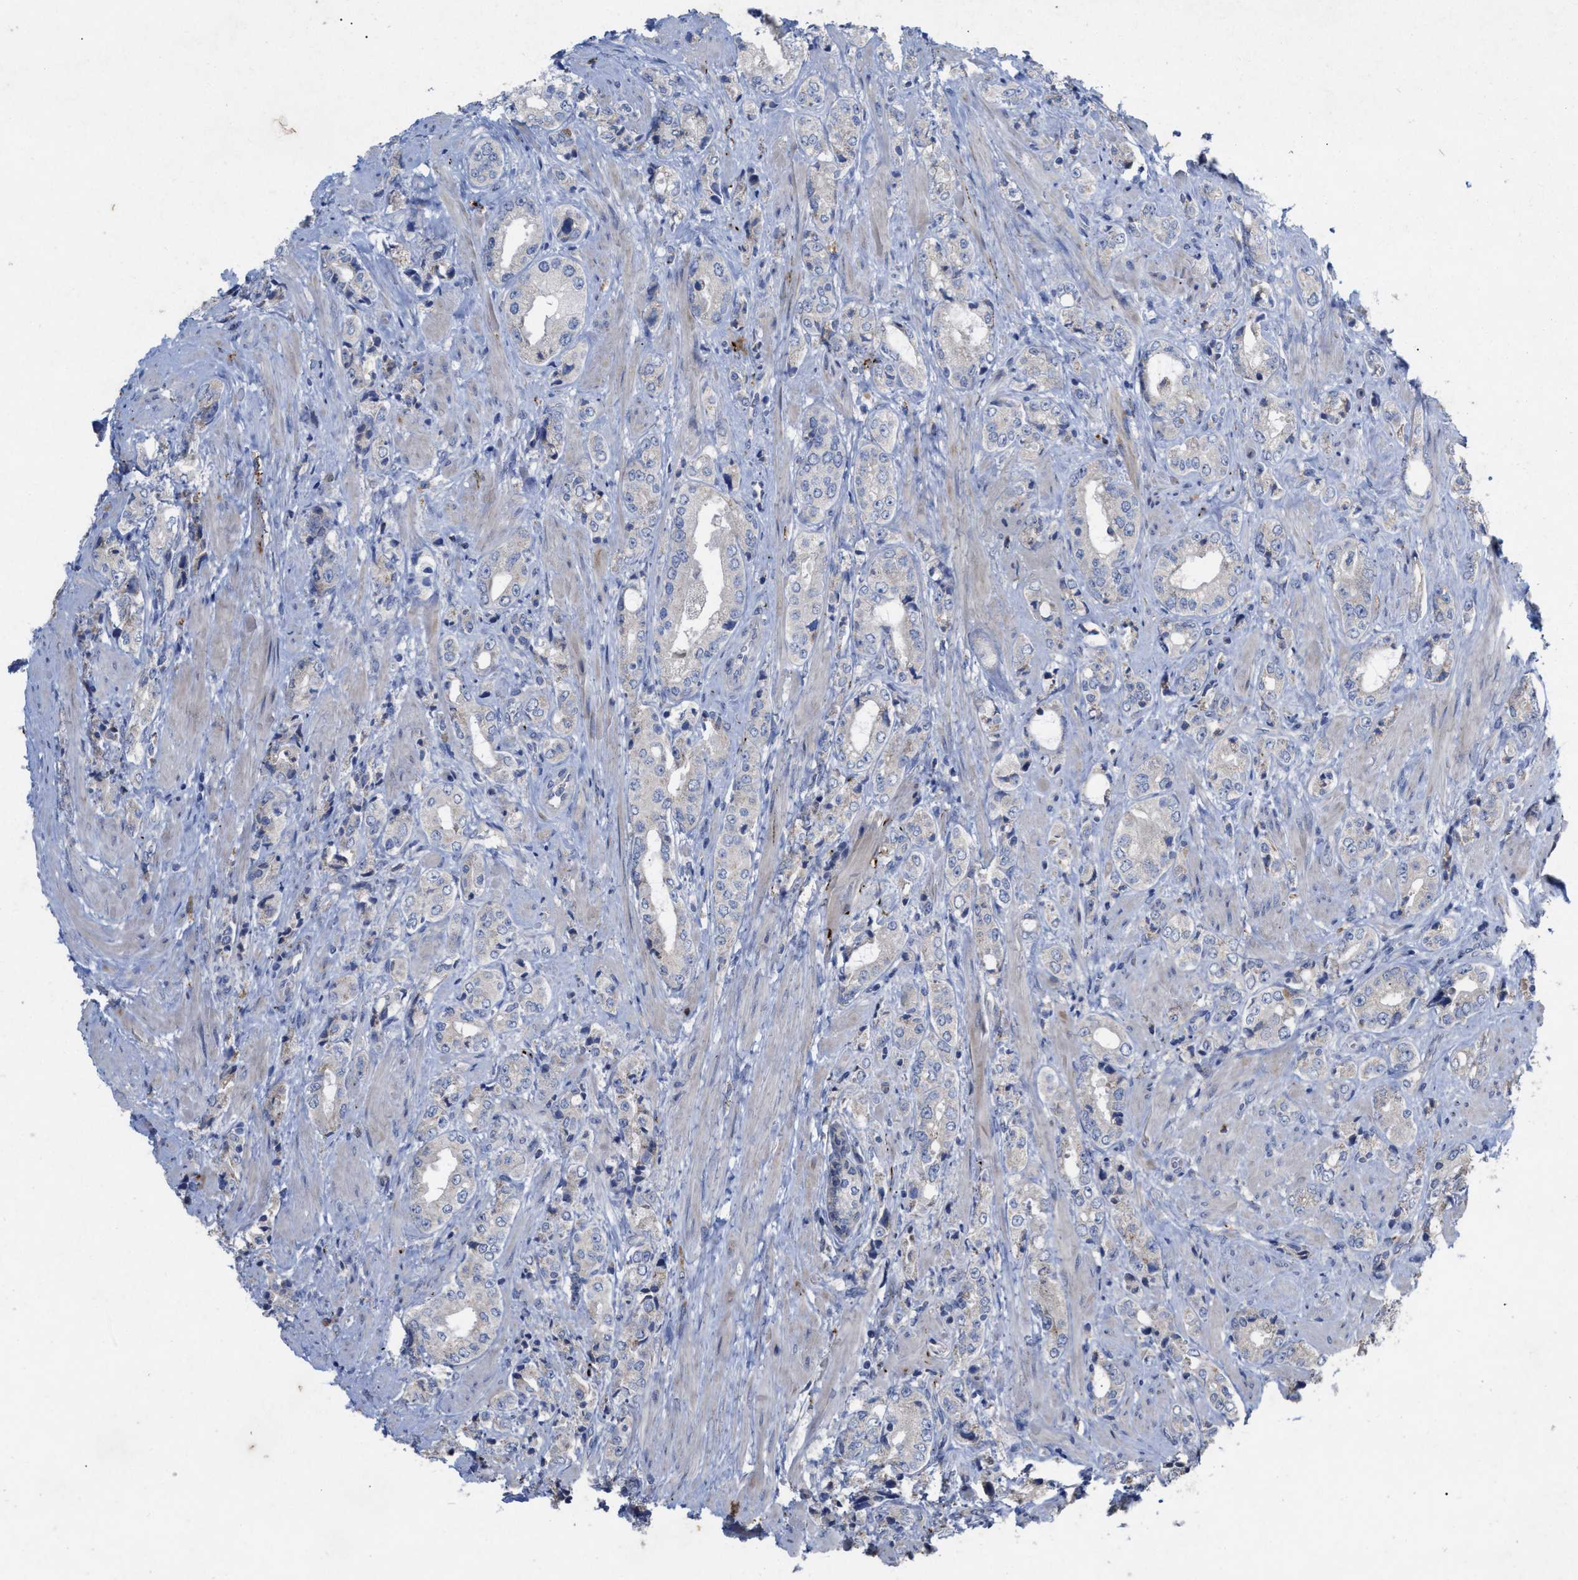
{"staining": {"intensity": "negative", "quantity": "none", "location": "none"}, "tissue": "prostate cancer", "cell_type": "Tumor cells", "image_type": "cancer", "snomed": [{"axis": "morphology", "description": "Adenocarcinoma, High grade"}, {"axis": "topography", "description": "Prostate"}], "caption": "Photomicrograph shows no protein positivity in tumor cells of prostate adenocarcinoma (high-grade) tissue. (Brightfield microscopy of DAB (3,3'-diaminobenzidine) immunohistochemistry (IHC) at high magnification).", "gene": "VIP", "patient": {"sex": "male", "age": 61}}